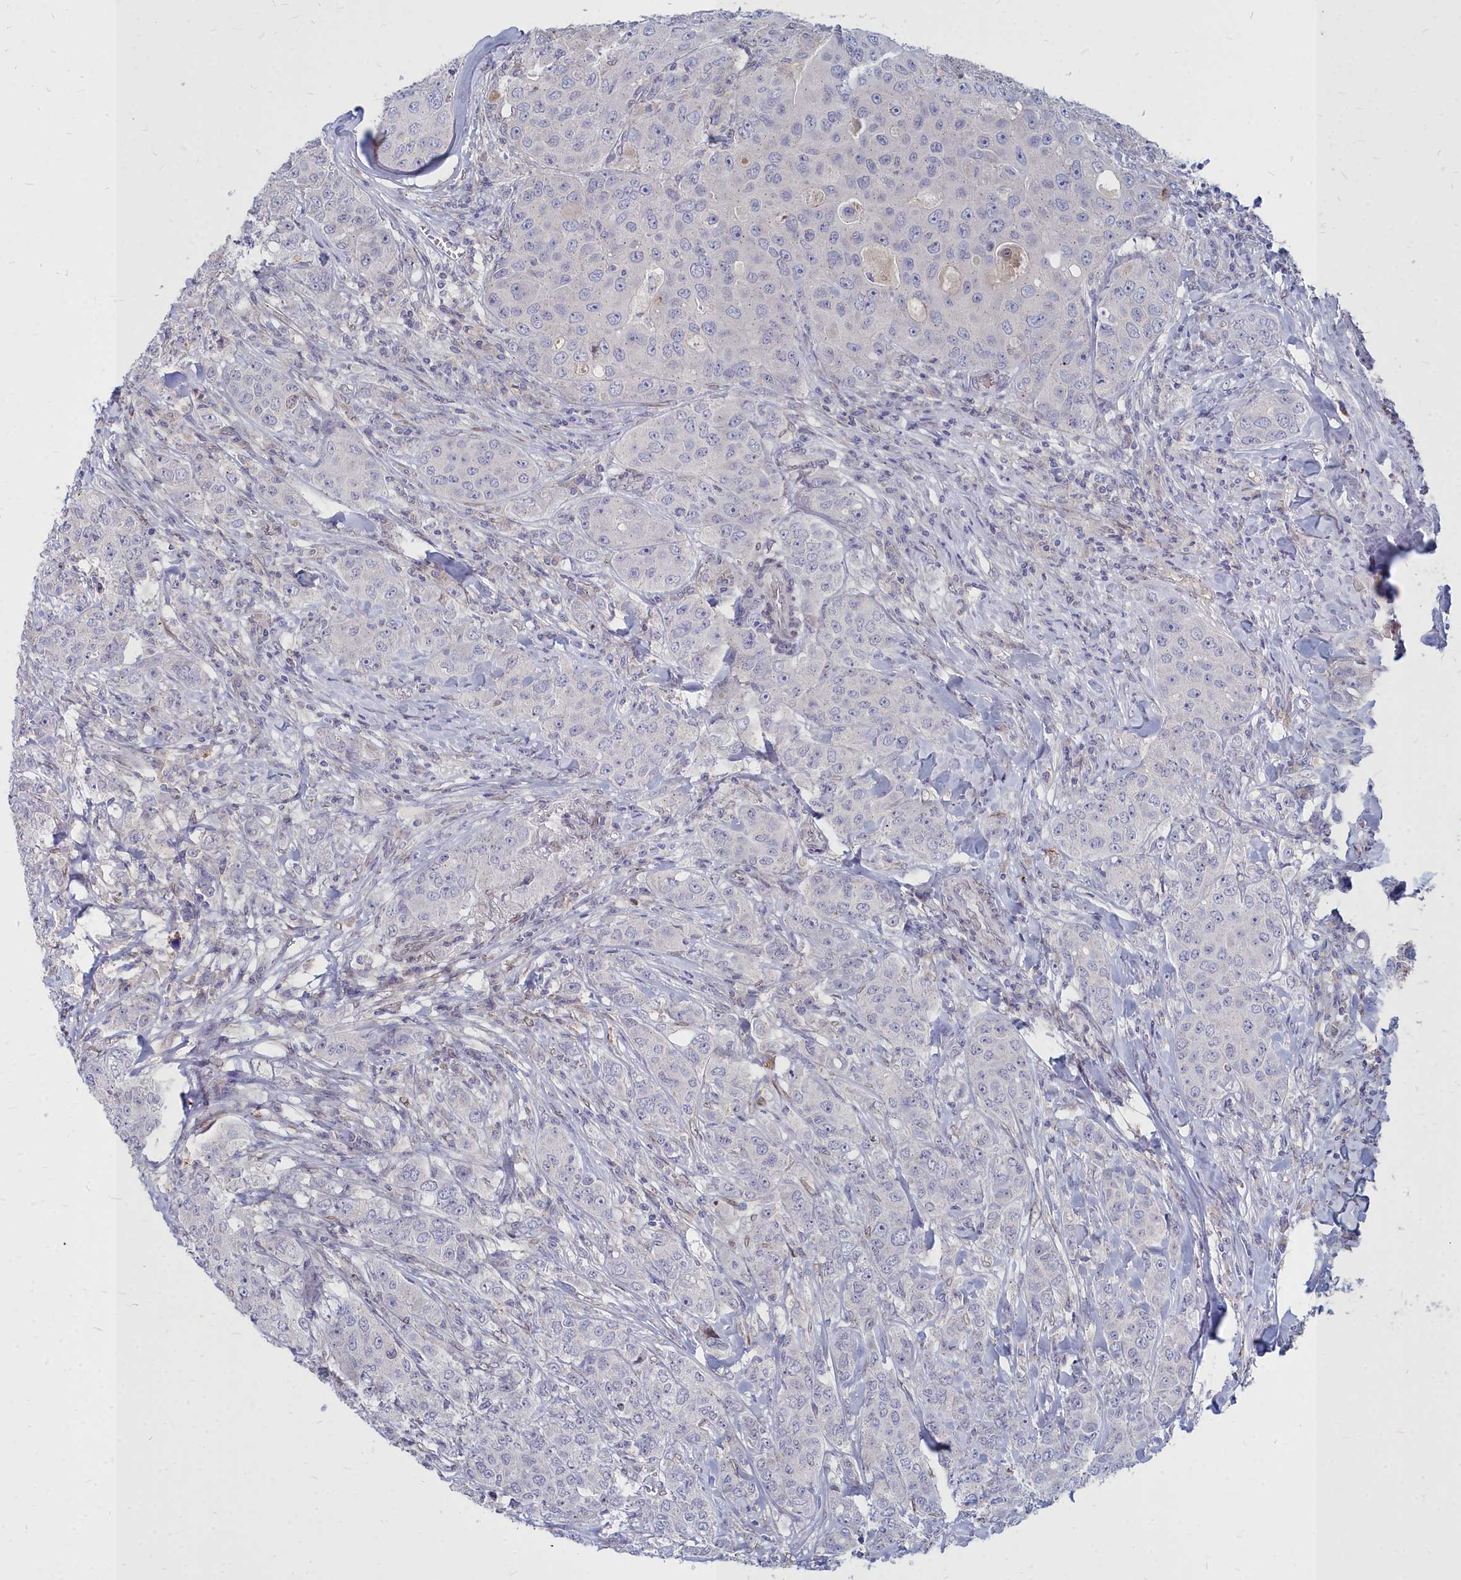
{"staining": {"intensity": "negative", "quantity": "none", "location": "none"}, "tissue": "breast cancer", "cell_type": "Tumor cells", "image_type": "cancer", "snomed": [{"axis": "morphology", "description": "Duct carcinoma"}, {"axis": "topography", "description": "Breast"}], "caption": "Intraductal carcinoma (breast) was stained to show a protein in brown. There is no significant staining in tumor cells. (DAB immunohistochemistry visualized using brightfield microscopy, high magnification).", "gene": "NOXA1", "patient": {"sex": "female", "age": 43}}